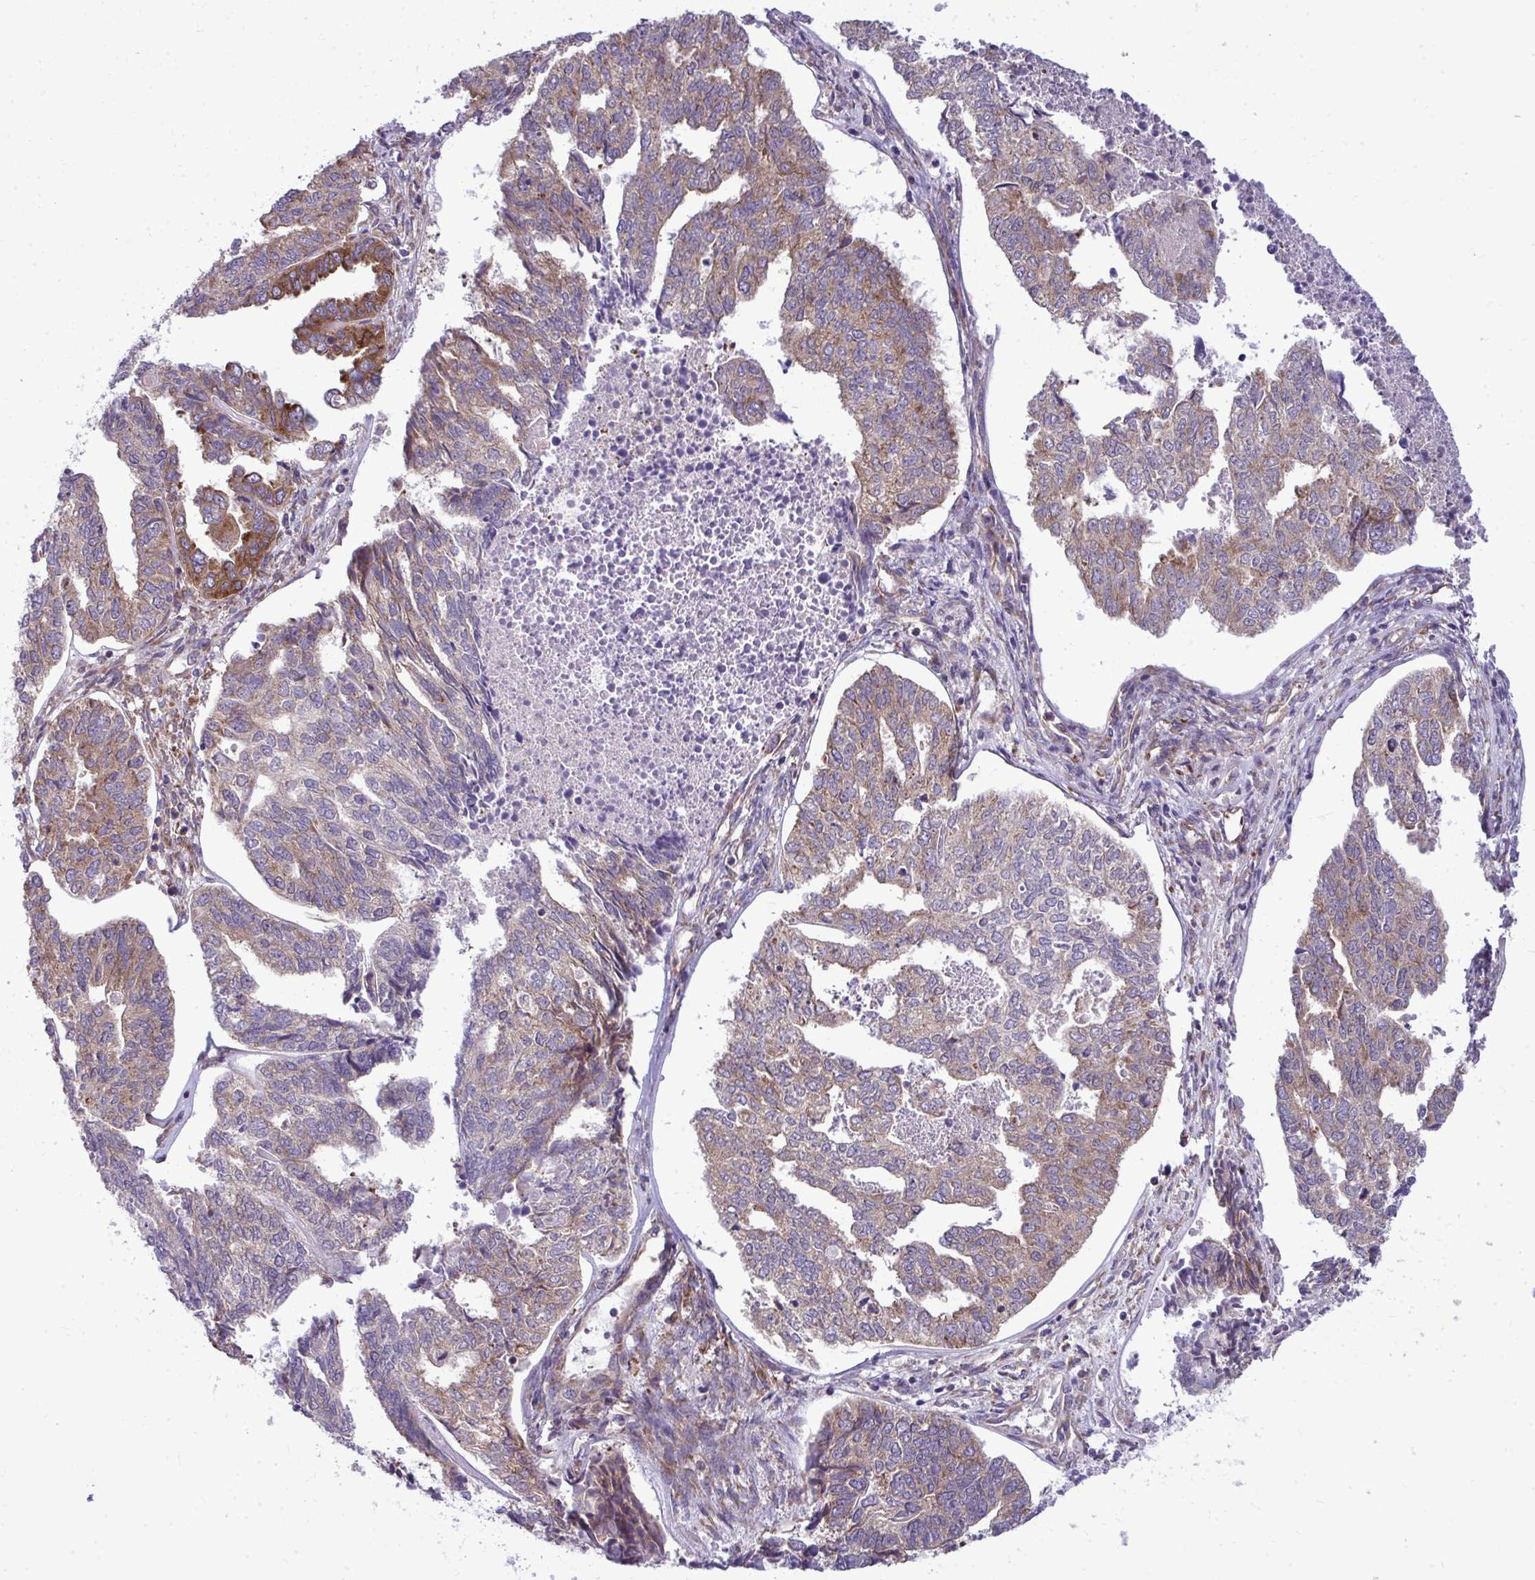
{"staining": {"intensity": "moderate", "quantity": "25%-75%", "location": "cytoplasmic/membranous"}, "tissue": "endometrial cancer", "cell_type": "Tumor cells", "image_type": "cancer", "snomed": [{"axis": "morphology", "description": "Adenocarcinoma, NOS"}, {"axis": "topography", "description": "Endometrium"}], "caption": "Moderate cytoplasmic/membranous protein staining is identified in about 25%-75% of tumor cells in endometrial cancer.", "gene": "GFPT2", "patient": {"sex": "female", "age": 73}}